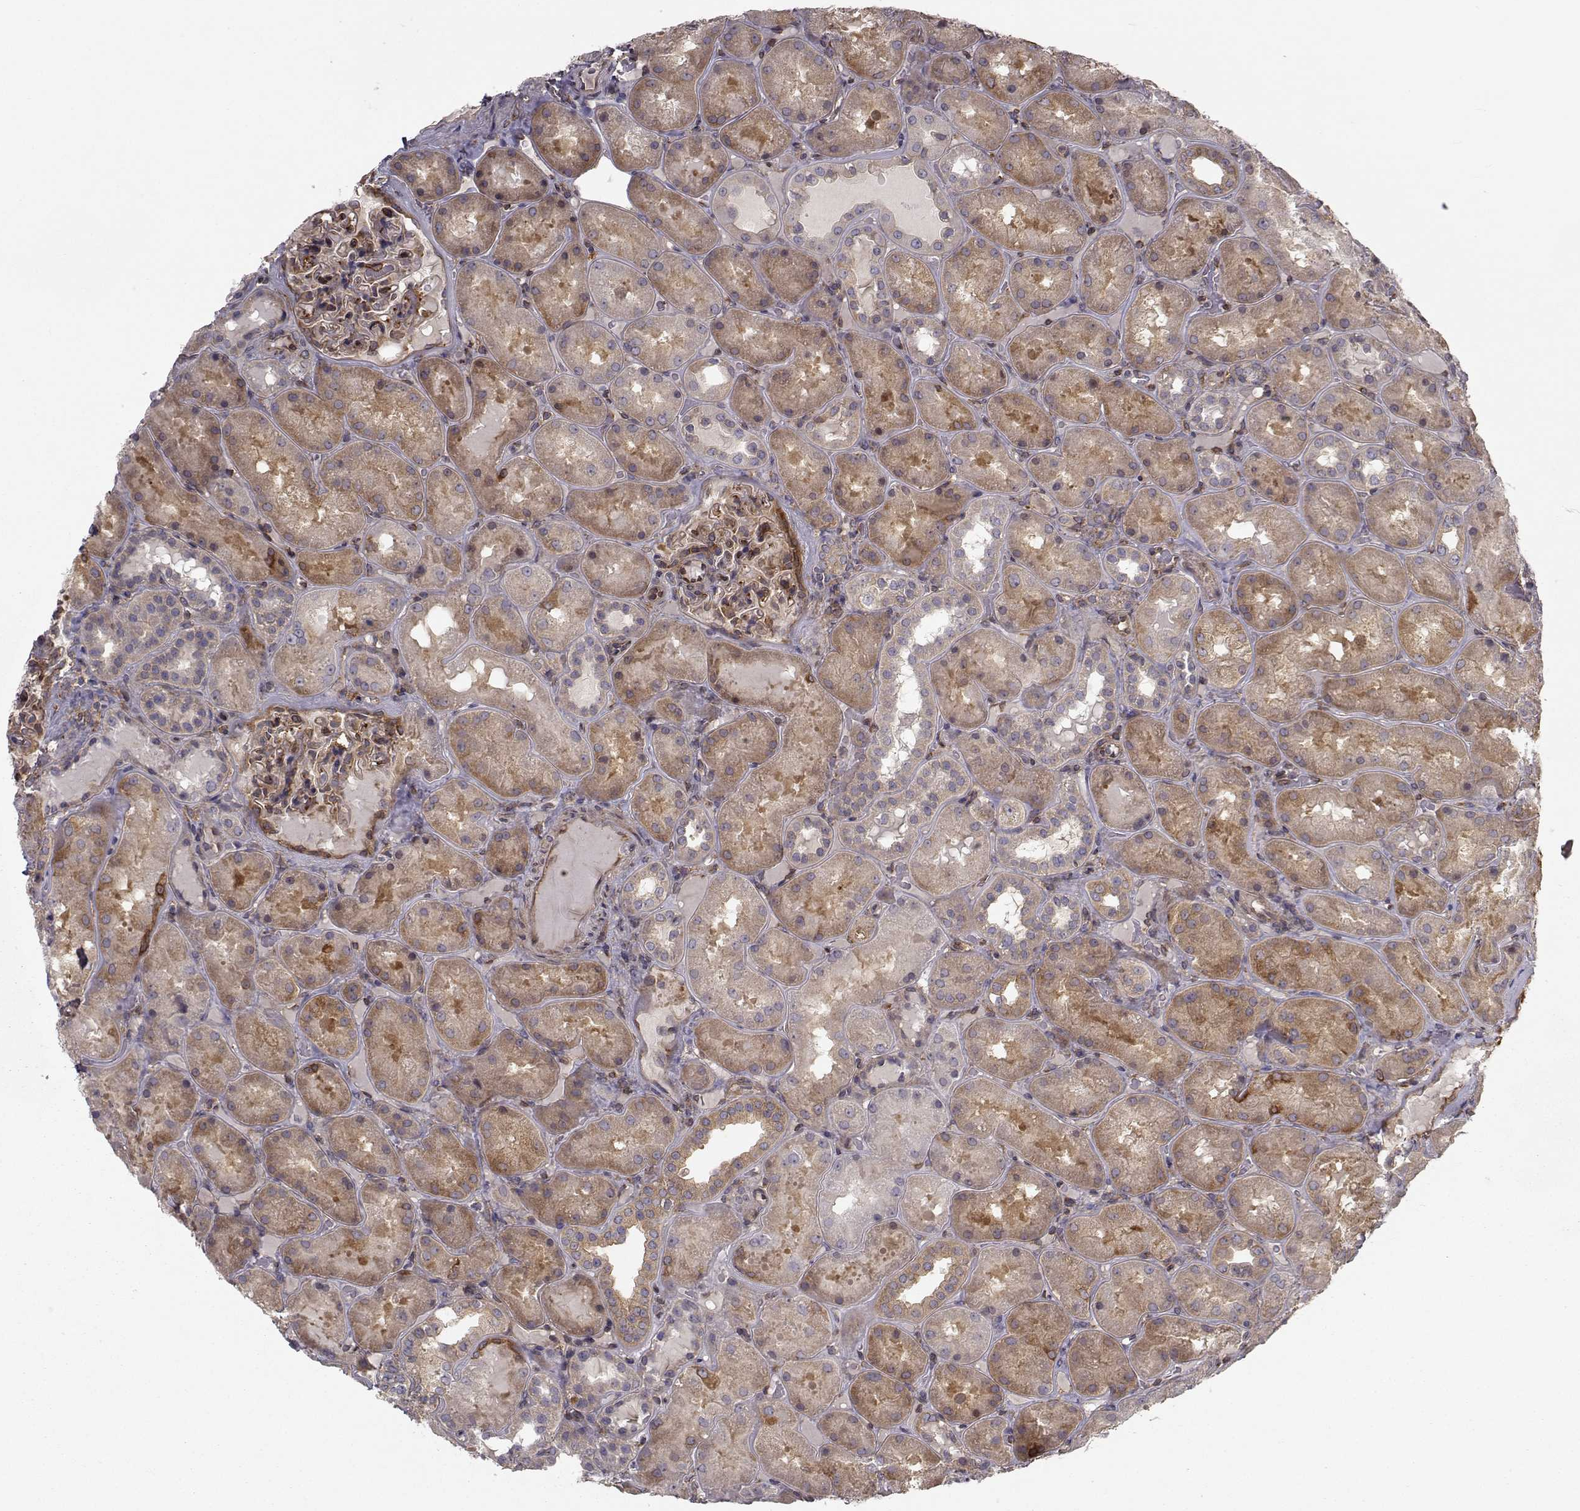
{"staining": {"intensity": "moderate", "quantity": "25%-75%", "location": "cytoplasmic/membranous"}, "tissue": "kidney", "cell_type": "Cells in glomeruli", "image_type": "normal", "snomed": [{"axis": "morphology", "description": "Normal tissue, NOS"}, {"axis": "topography", "description": "Kidney"}], "caption": "Brown immunohistochemical staining in benign human kidney exhibits moderate cytoplasmic/membranous positivity in about 25%-75% of cells in glomeruli. The staining was performed using DAB to visualize the protein expression in brown, while the nuclei were stained in blue with hematoxylin (Magnification: 20x).", "gene": "TRIP10", "patient": {"sex": "male", "age": 73}}